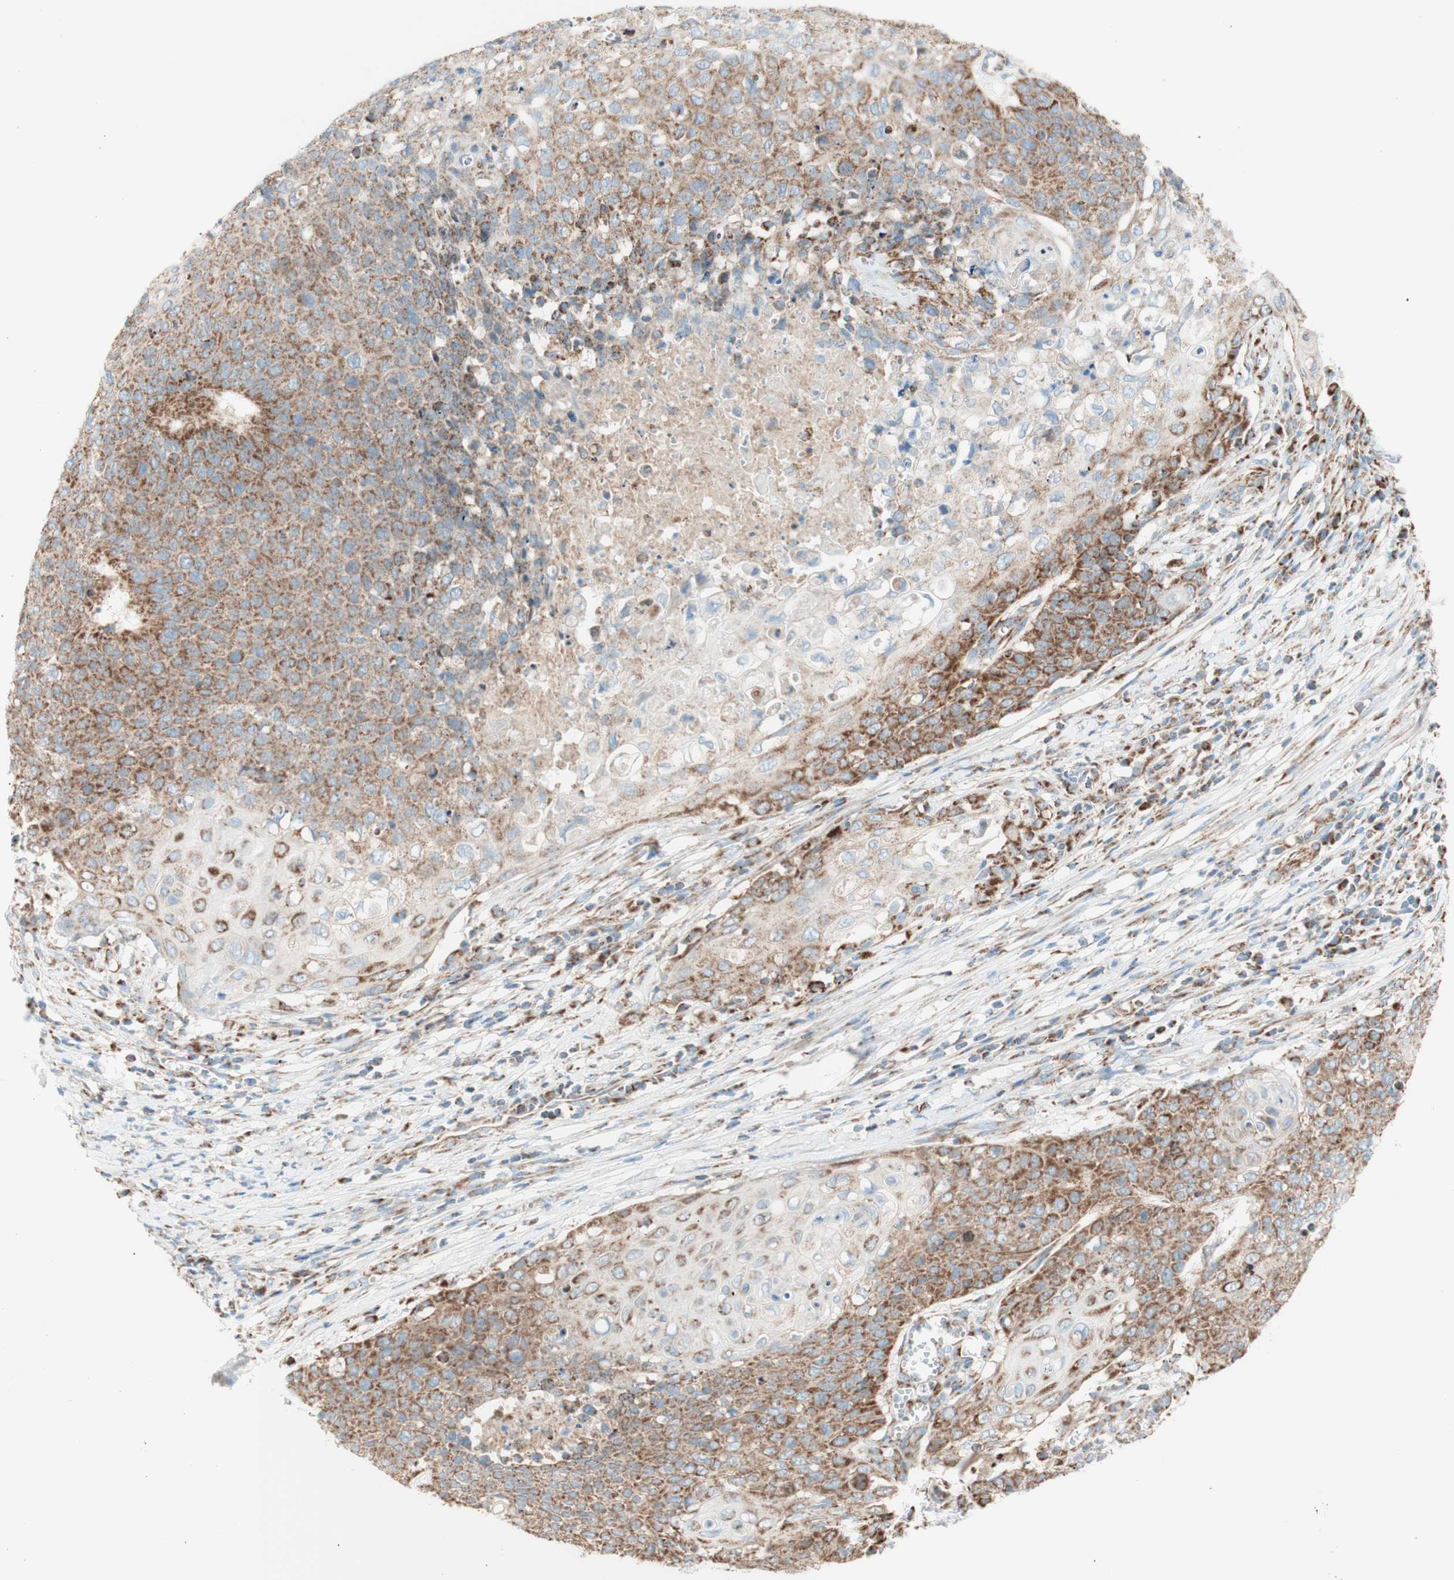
{"staining": {"intensity": "moderate", "quantity": ">75%", "location": "cytoplasmic/membranous"}, "tissue": "cervical cancer", "cell_type": "Tumor cells", "image_type": "cancer", "snomed": [{"axis": "morphology", "description": "Squamous cell carcinoma, NOS"}, {"axis": "topography", "description": "Cervix"}], "caption": "Immunohistochemical staining of cervical squamous cell carcinoma shows medium levels of moderate cytoplasmic/membranous positivity in about >75% of tumor cells.", "gene": "TOMM20", "patient": {"sex": "female", "age": 39}}